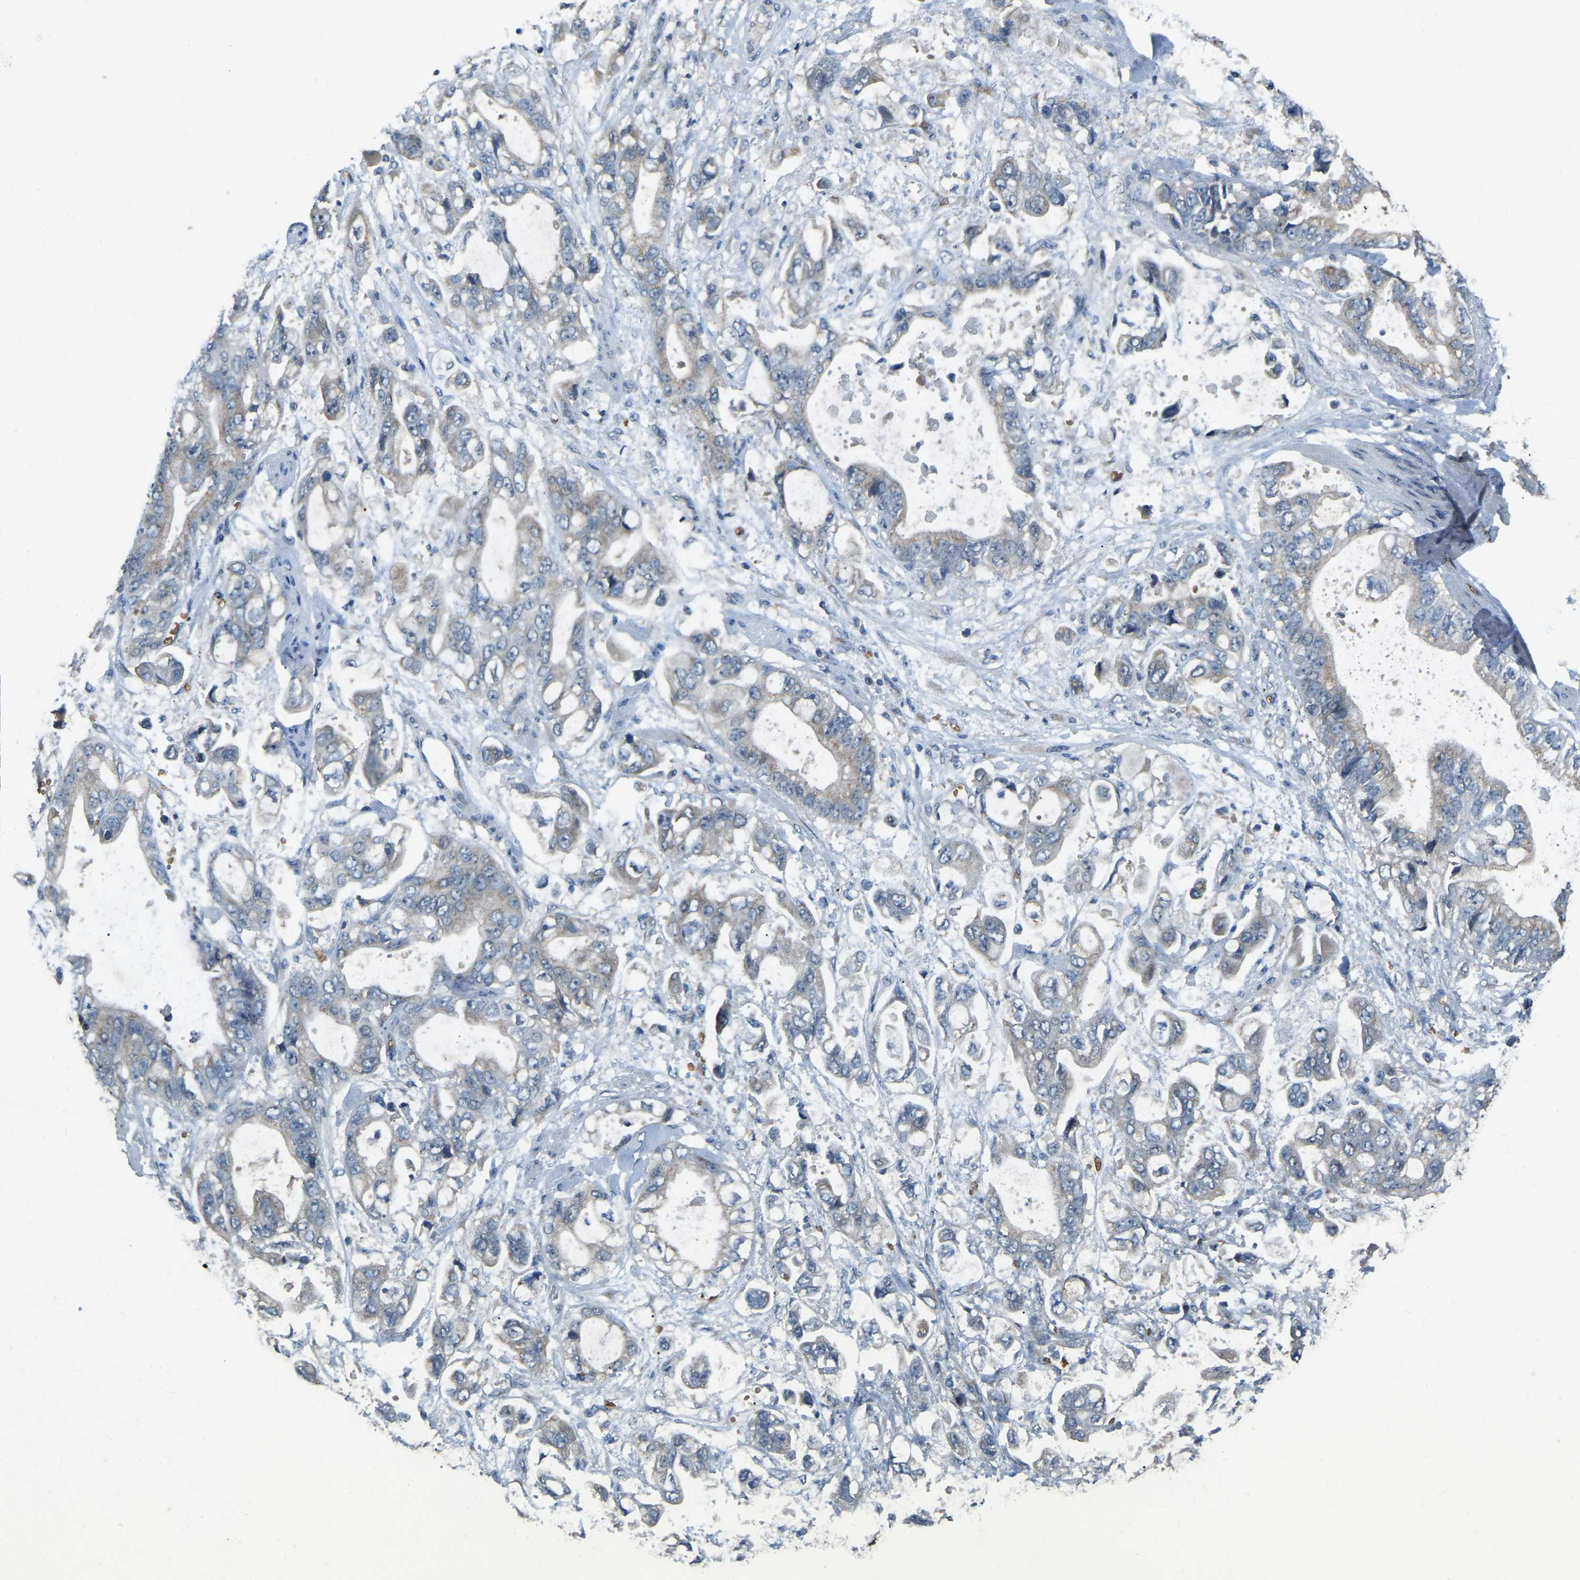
{"staining": {"intensity": "moderate", "quantity": "<25%", "location": "cytoplasmic/membranous"}, "tissue": "stomach cancer", "cell_type": "Tumor cells", "image_type": "cancer", "snomed": [{"axis": "morphology", "description": "Normal tissue, NOS"}, {"axis": "morphology", "description": "Adenocarcinoma, NOS"}, {"axis": "topography", "description": "Stomach"}], "caption": "Immunohistochemical staining of stomach cancer demonstrates low levels of moderate cytoplasmic/membranous protein positivity in approximately <25% of tumor cells.", "gene": "CFAP298", "patient": {"sex": "male", "age": 62}}